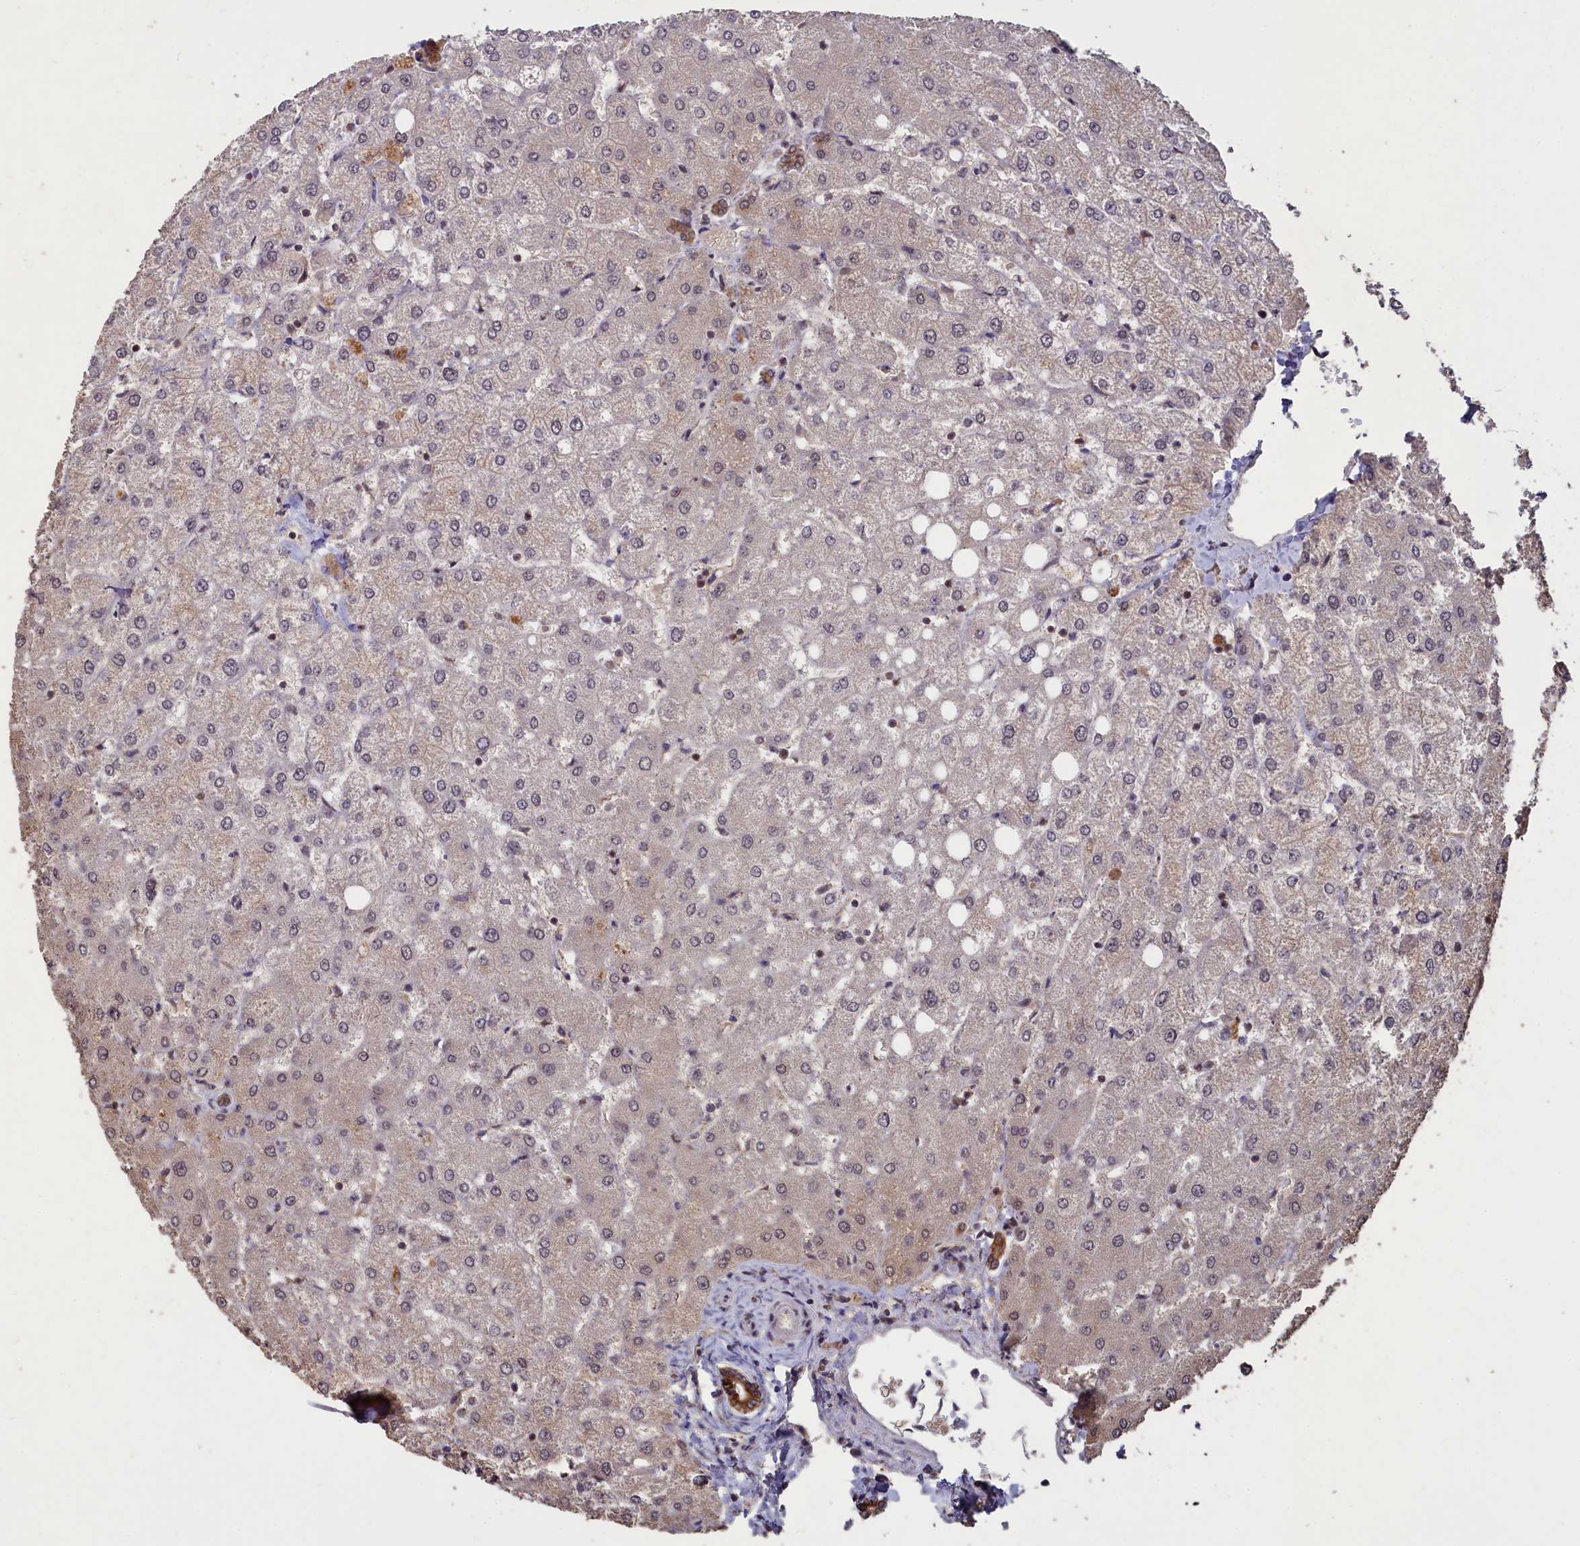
{"staining": {"intensity": "moderate", "quantity": ">75%", "location": "cytoplasmic/membranous"}, "tissue": "liver", "cell_type": "Cholangiocytes", "image_type": "normal", "snomed": [{"axis": "morphology", "description": "Normal tissue, NOS"}, {"axis": "topography", "description": "Liver"}], "caption": "Liver stained with DAB IHC demonstrates medium levels of moderate cytoplasmic/membranous staining in approximately >75% of cholangiocytes. The staining was performed using DAB to visualize the protein expression in brown, while the nuclei were stained in blue with hematoxylin (Magnification: 20x).", "gene": "NAE1", "patient": {"sex": "female", "age": 54}}